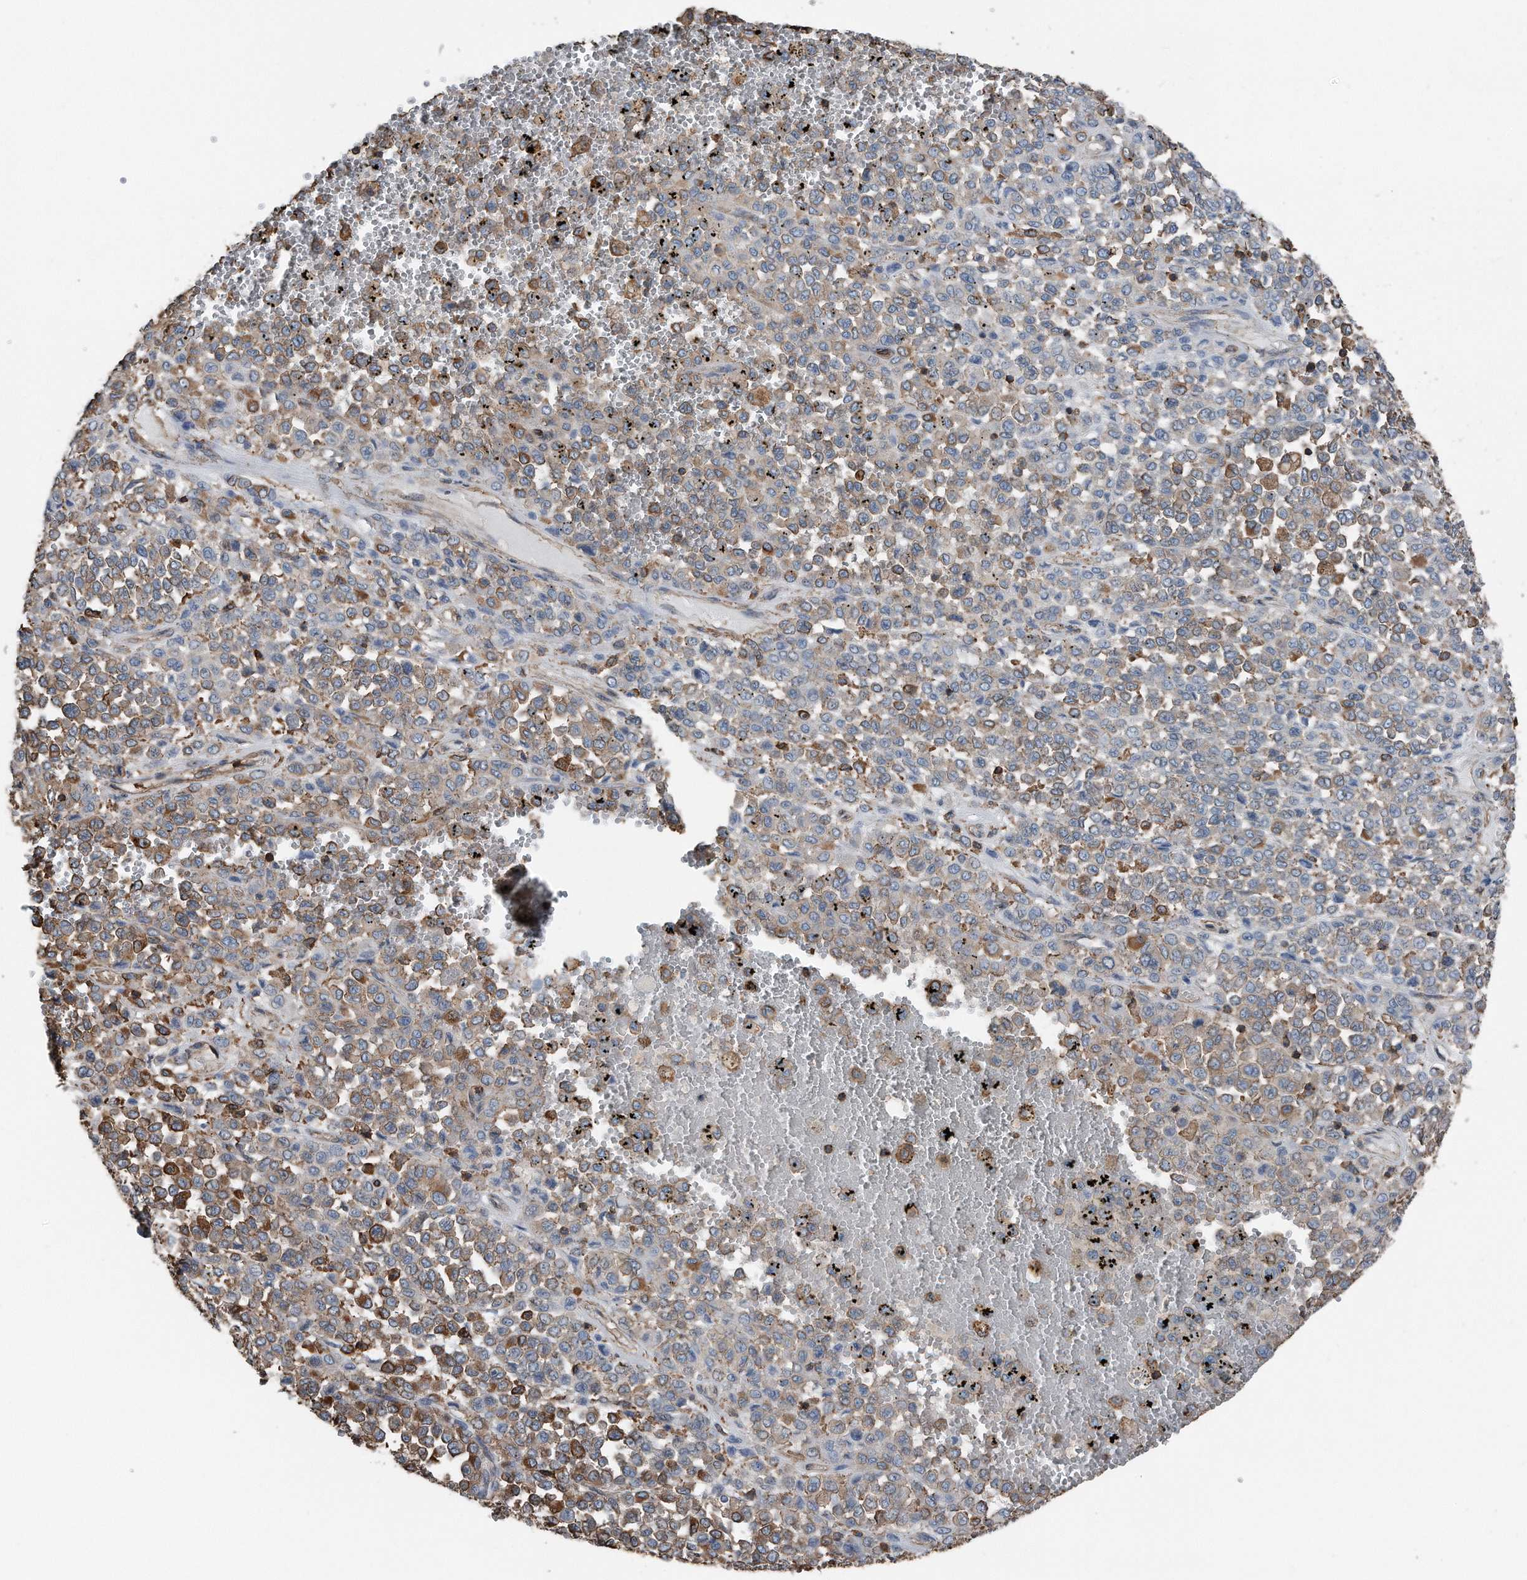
{"staining": {"intensity": "moderate", "quantity": ">75%", "location": "cytoplasmic/membranous"}, "tissue": "melanoma", "cell_type": "Tumor cells", "image_type": "cancer", "snomed": [{"axis": "morphology", "description": "Malignant melanoma, Metastatic site"}, {"axis": "topography", "description": "Pancreas"}], "caption": "Moderate cytoplasmic/membranous expression for a protein is appreciated in about >75% of tumor cells of melanoma using immunohistochemistry (IHC).", "gene": "RSPO3", "patient": {"sex": "female", "age": 30}}